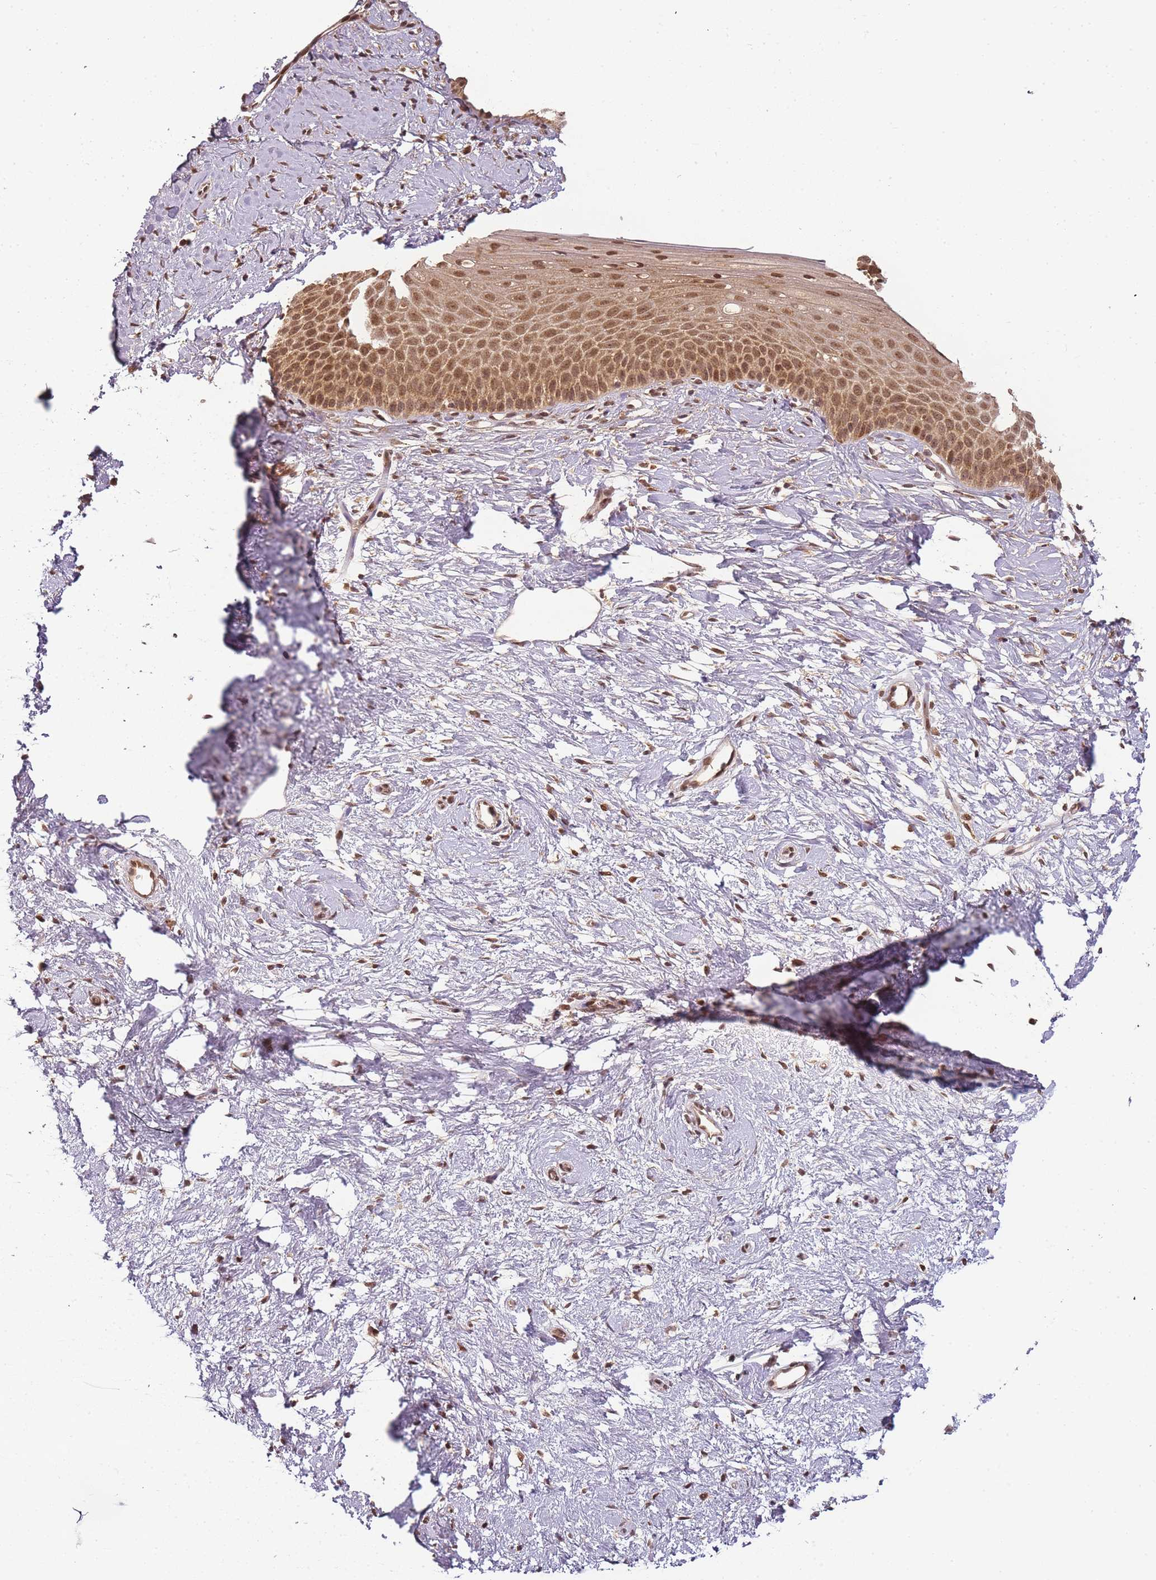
{"staining": {"intensity": "moderate", "quantity": ">75%", "location": "cytoplasmic/membranous,nuclear"}, "tissue": "cervix", "cell_type": "Glandular cells", "image_type": "normal", "snomed": [{"axis": "morphology", "description": "Normal tissue, NOS"}, {"axis": "topography", "description": "Cervix"}], "caption": "Human cervix stained for a protein (brown) displays moderate cytoplasmic/membranous,nuclear positive positivity in about >75% of glandular cells.", "gene": "ZNF497", "patient": {"sex": "female", "age": 57}}